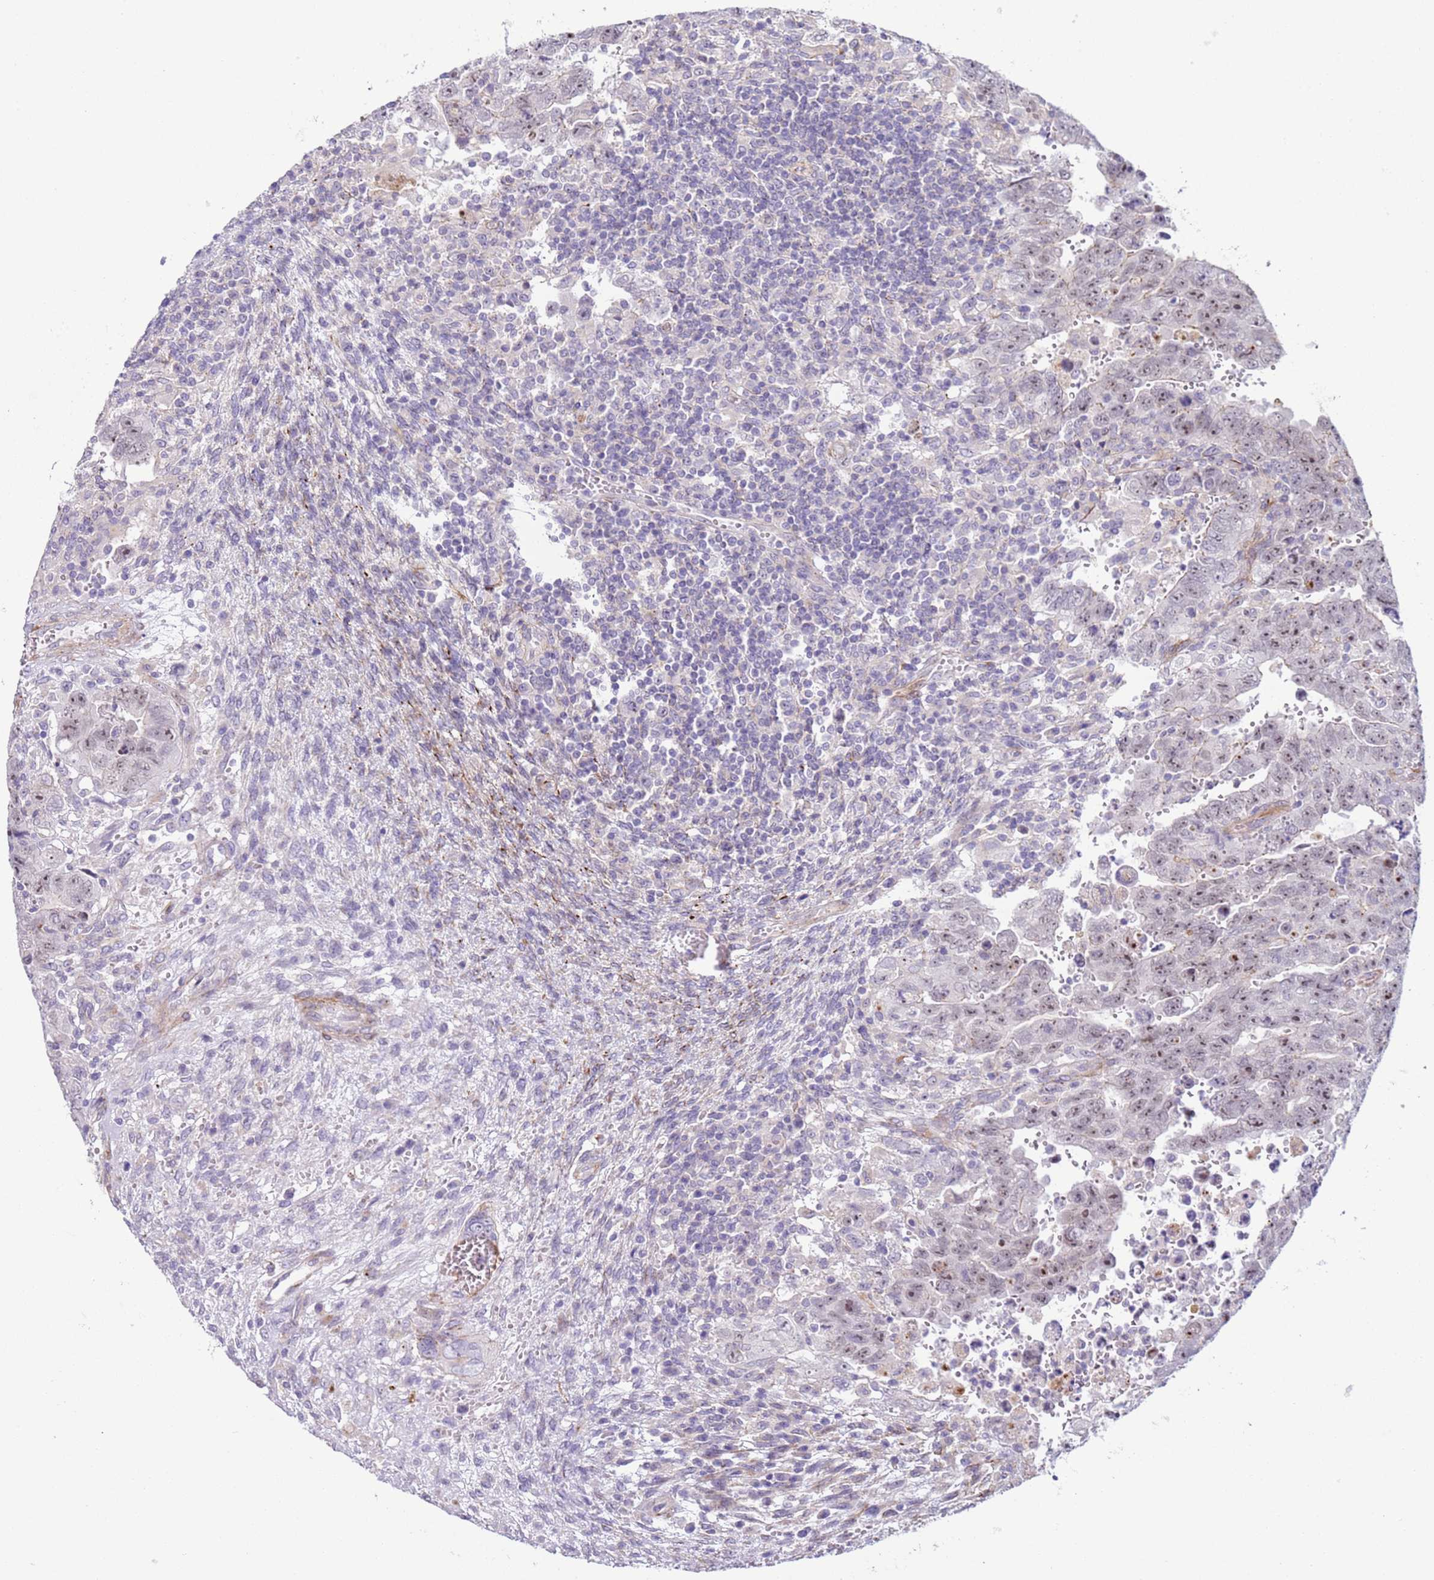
{"staining": {"intensity": "moderate", "quantity": "25%-75%", "location": "nuclear"}, "tissue": "testis cancer", "cell_type": "Tumor cells", "image_type": "cancer", "snomed": [{"axis": "morphology", "description": "Carcinoma, Embryonal, NOS"}, {"axis": "topography", "description": "Testis"}], "caption": "Immunohistochemical staining of testis cancer reveals moderate nuclear protein expression in about 25%-75% of tumor cells.", "gene": "HEATR1", "patient": {"sex": "male", "age": 28}}